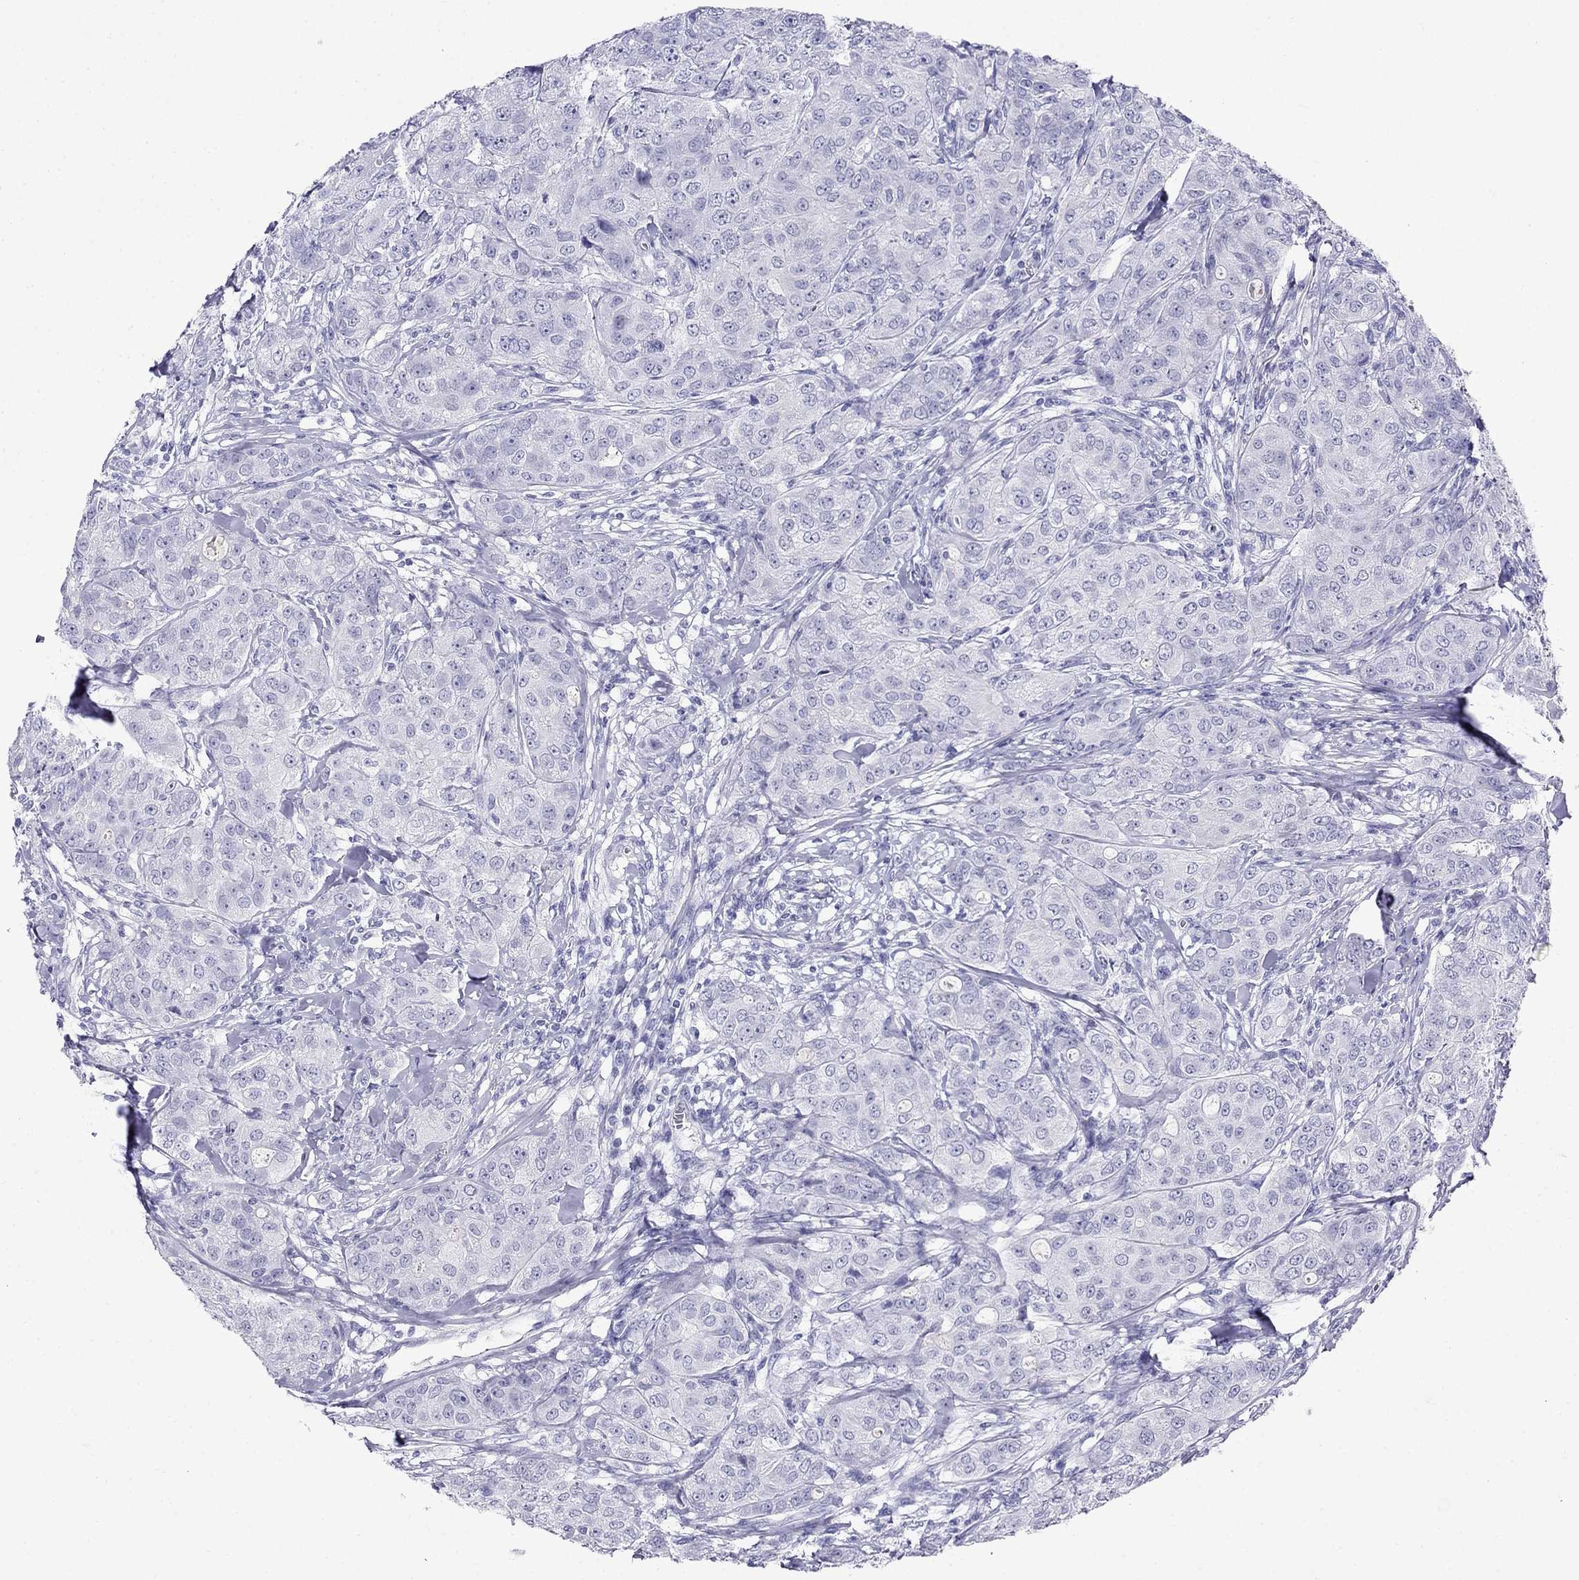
{"staining": {"intensity": "negative", "quantity": "none", "location": "none"}, "tissue": "breast cancer", "cell_type": "Tumor cells", "image_type": "cancer", "snomed": [{"axis": "morphology", "description": "Duct carcinoma"}, {"axis": "topography", "description": "Breast"}], "caption": "This is an IHC image of breast cancer. There is no staining in tumor cells.", "gene": "PPP1R36", "patient": {"sex": "female", "age": 43}}